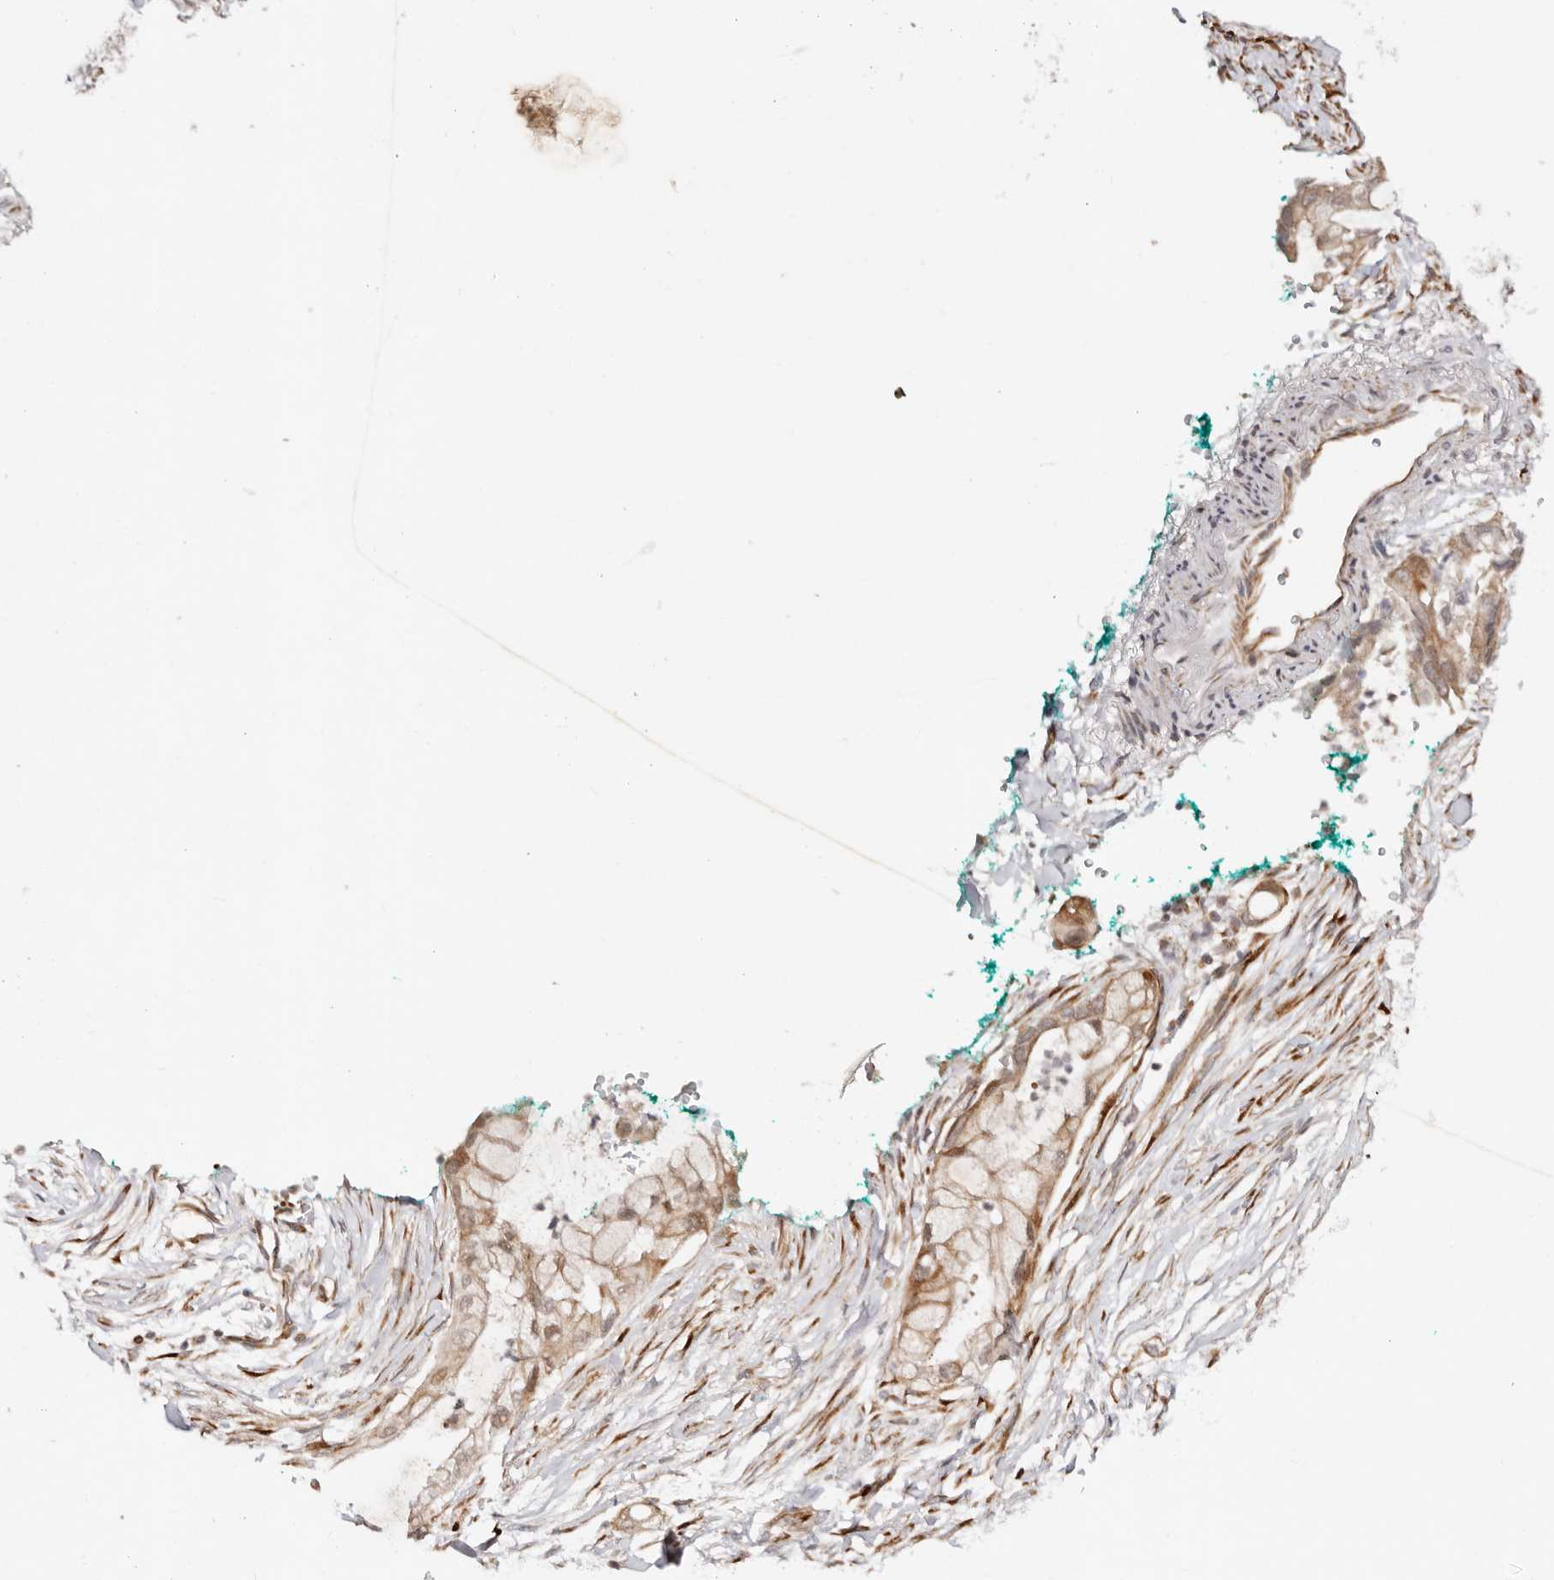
{"staining": {"intensity": "moderate", "quantity": ">75%", "location": "cytoplasmic/membranous,nuclear"}, "tissue": "pancreatic cancer", "cell_type": "Tumor cells", "image_type": "cancer", "snomed": [{"axis": "morphology", "description": "Adenocarcinoma, NOS"}, {"axis": "topography", "description": "Pancreas"}], "caption": "Immunohistochemical staining of pancreatic adenocarcinoma reveals medium levels of moderate cytoplasmic/membranous and nuclear expression in approximately >75% of tumor cells.", "gene": "BCL2L15", "patient": {"sex": "male", "age": 53}}